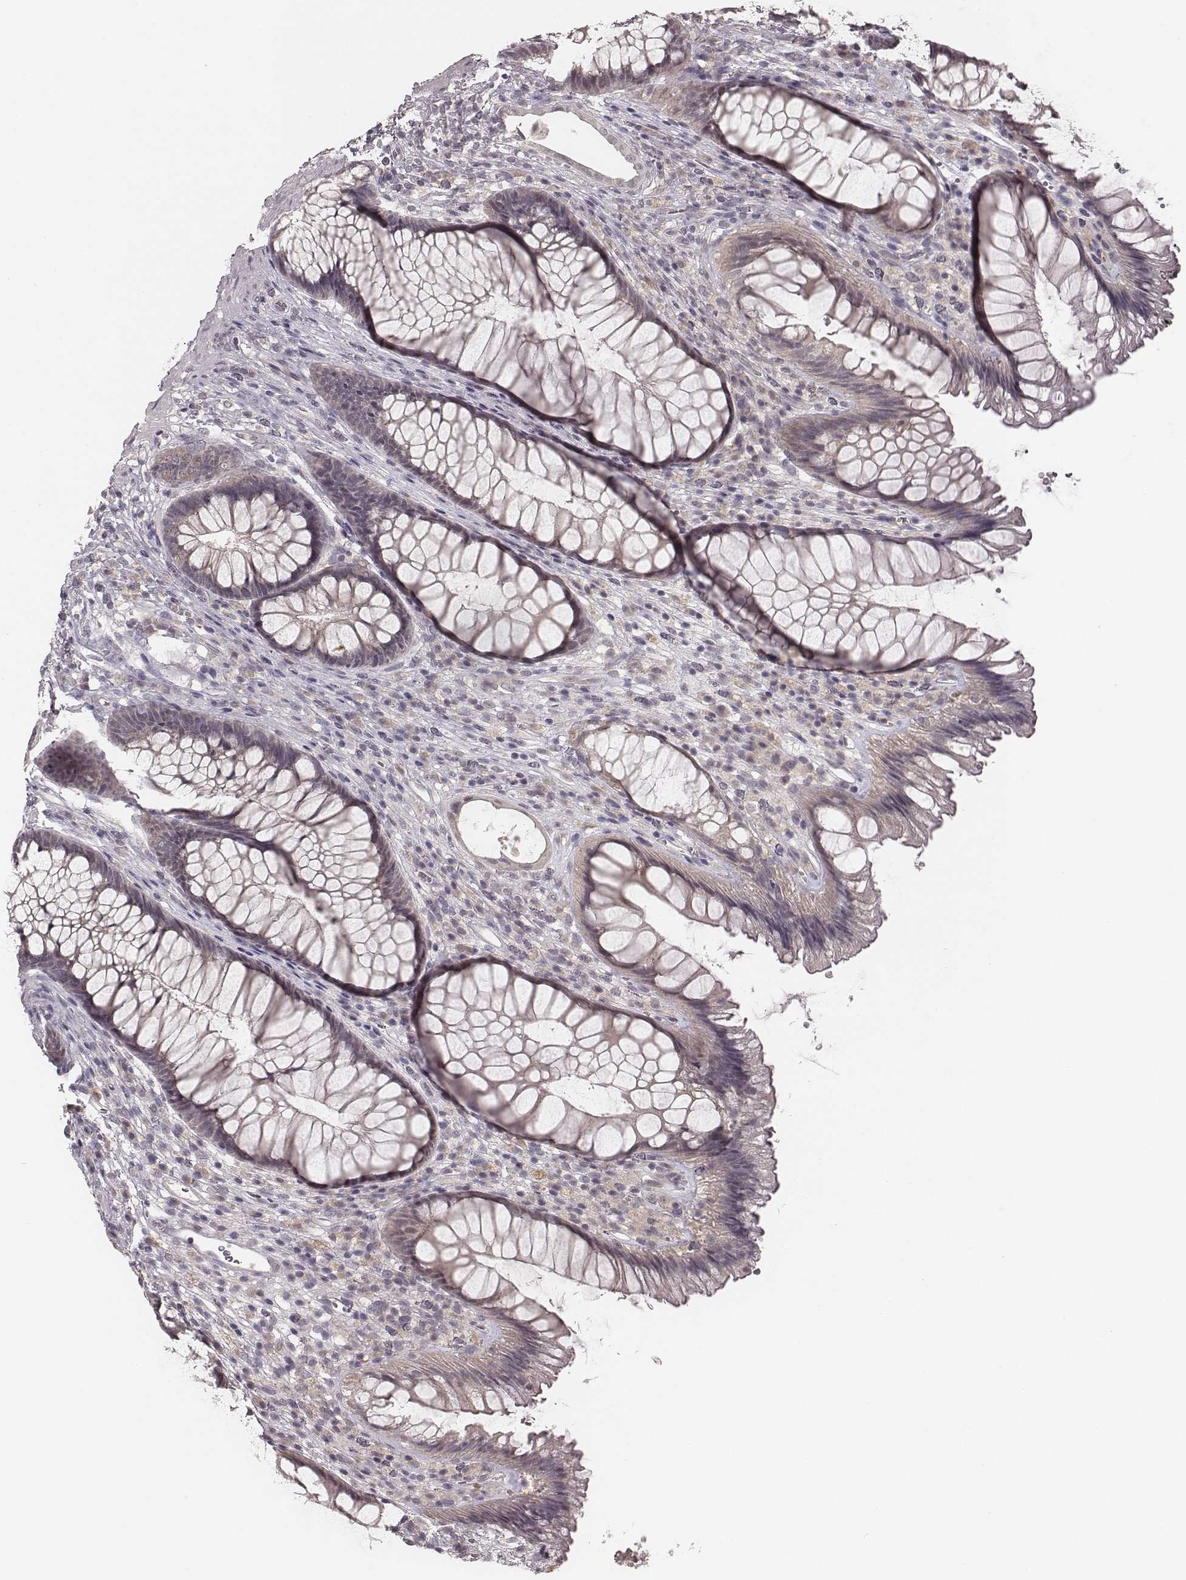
{"staining": {"intensity": "negative", "quantity": "none", "location": "none"}, "tissue": "rectum", "cell_type": "Glandular cells", "image_type": "normal", "snomed": [{"axis": "morphology", "description": "Normal tissue, NOS"}, {"axis": "topography", "description": "Smooth muscle"}, {"axis": "topography", "description": "Rectum"}], "caption": "IHC of benign rectum reveals no positivity in glandular cells.", "gene": "LY6K", "patient": {"sex": "male", "age": 53}}